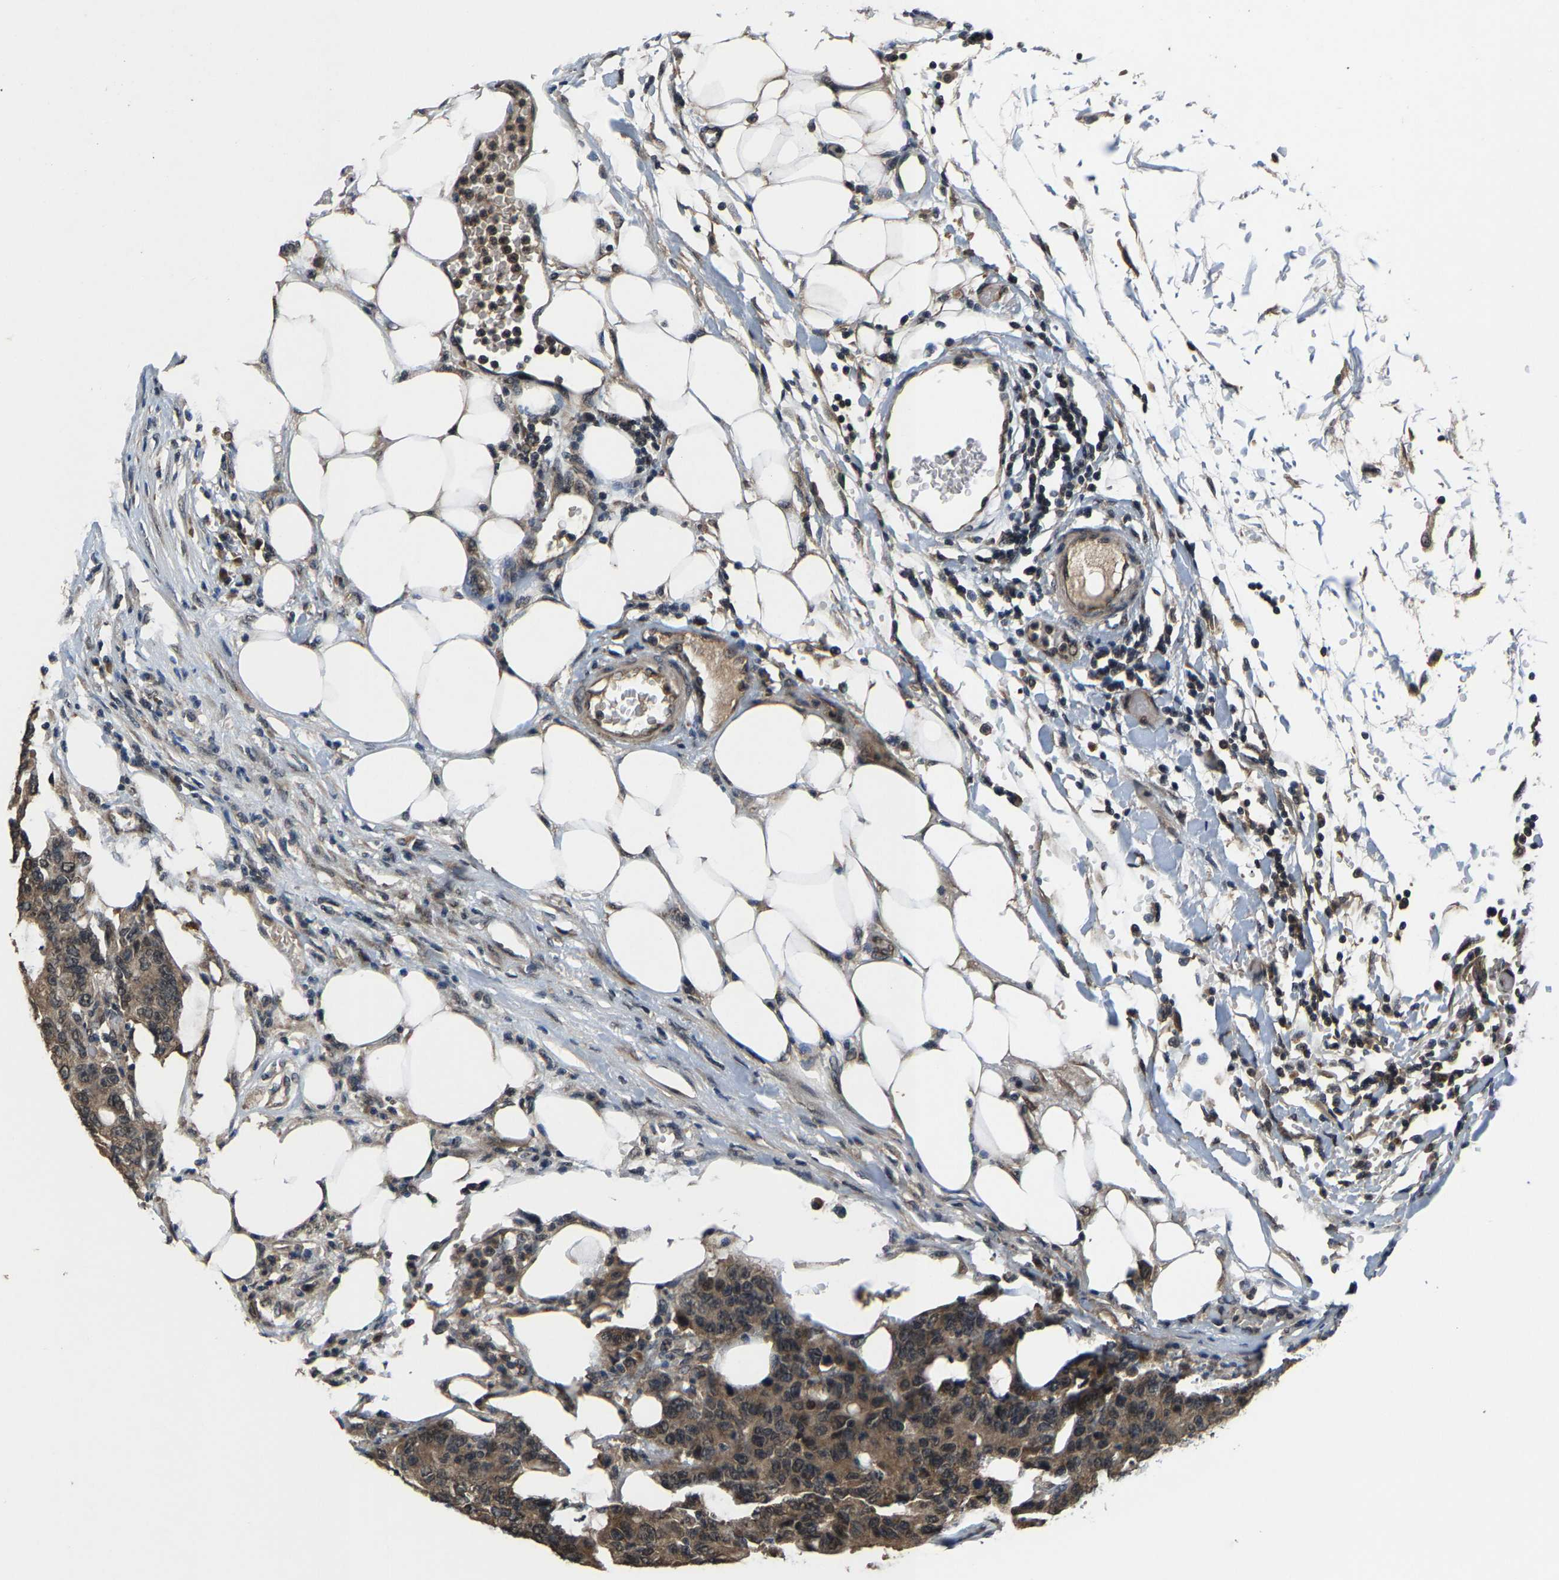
{"staining": {"intensity": "moderate", "quantity": ">75%", "location": "cytoplasmic/membranous,nuclear"}, "tissue": "colorectal cancer", "cell_type": "Tumor cells", "image_type": "cancer", "snomed": [{"axis": "morphology", "description": "Adenocarcinoma, NOS"}, {"axis": "topography", "description": "Colon"}], "caption": "Immunohistochemistry (IHC) of human colorectal adenocarcinoma displays medium levels of moderate cytoplasmic/membranous and nuclear positivity in approximately >75% of tumor cells. (DAB = brown stain, brightfield microscopy at high magnification).", "gene": "HUWE1", "patient": {"sex": "female", "age": 86}}